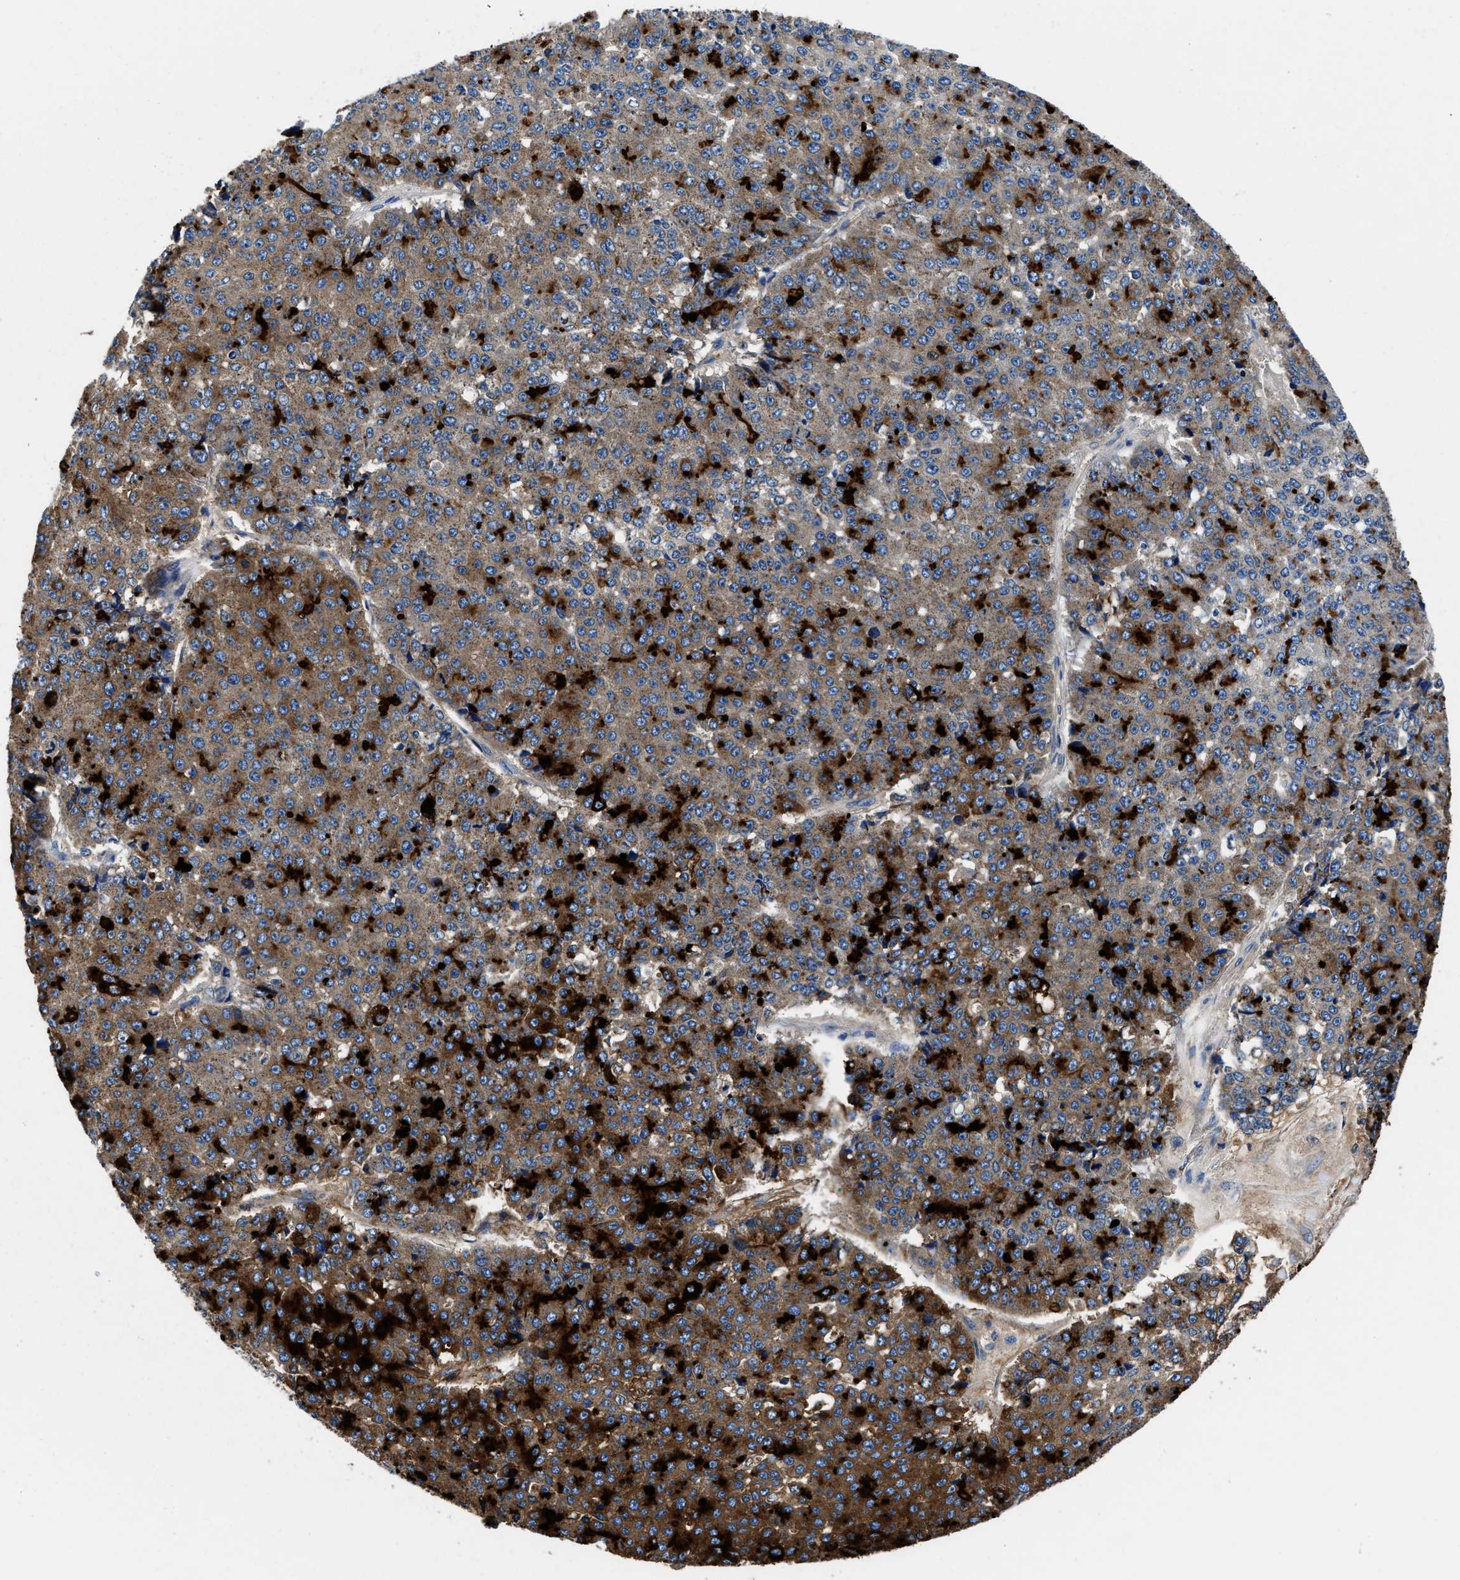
{"staining": {"intensity": "strong", "quantity": "25%-75%", "location": "cytoplasmic/membranous"}, "tissue": "pancreatic cancer", "cell_type": "Tumor cells", "image_type": "cancer", "snomed": [{"axis": "morphology", "description": "Adenocarcinoma, NOS"}, {"axis": "topography", "description": "Pancreas"}], "caption": "Brown immunohistochemical staining in adenocarcinoma (pancreatic) reveals strong cytoplasmic/membranous staining in approximately 25%-75% of tumor cells.", "gene": "NEU1", "patient": {"sex": "male", "age": 50}}